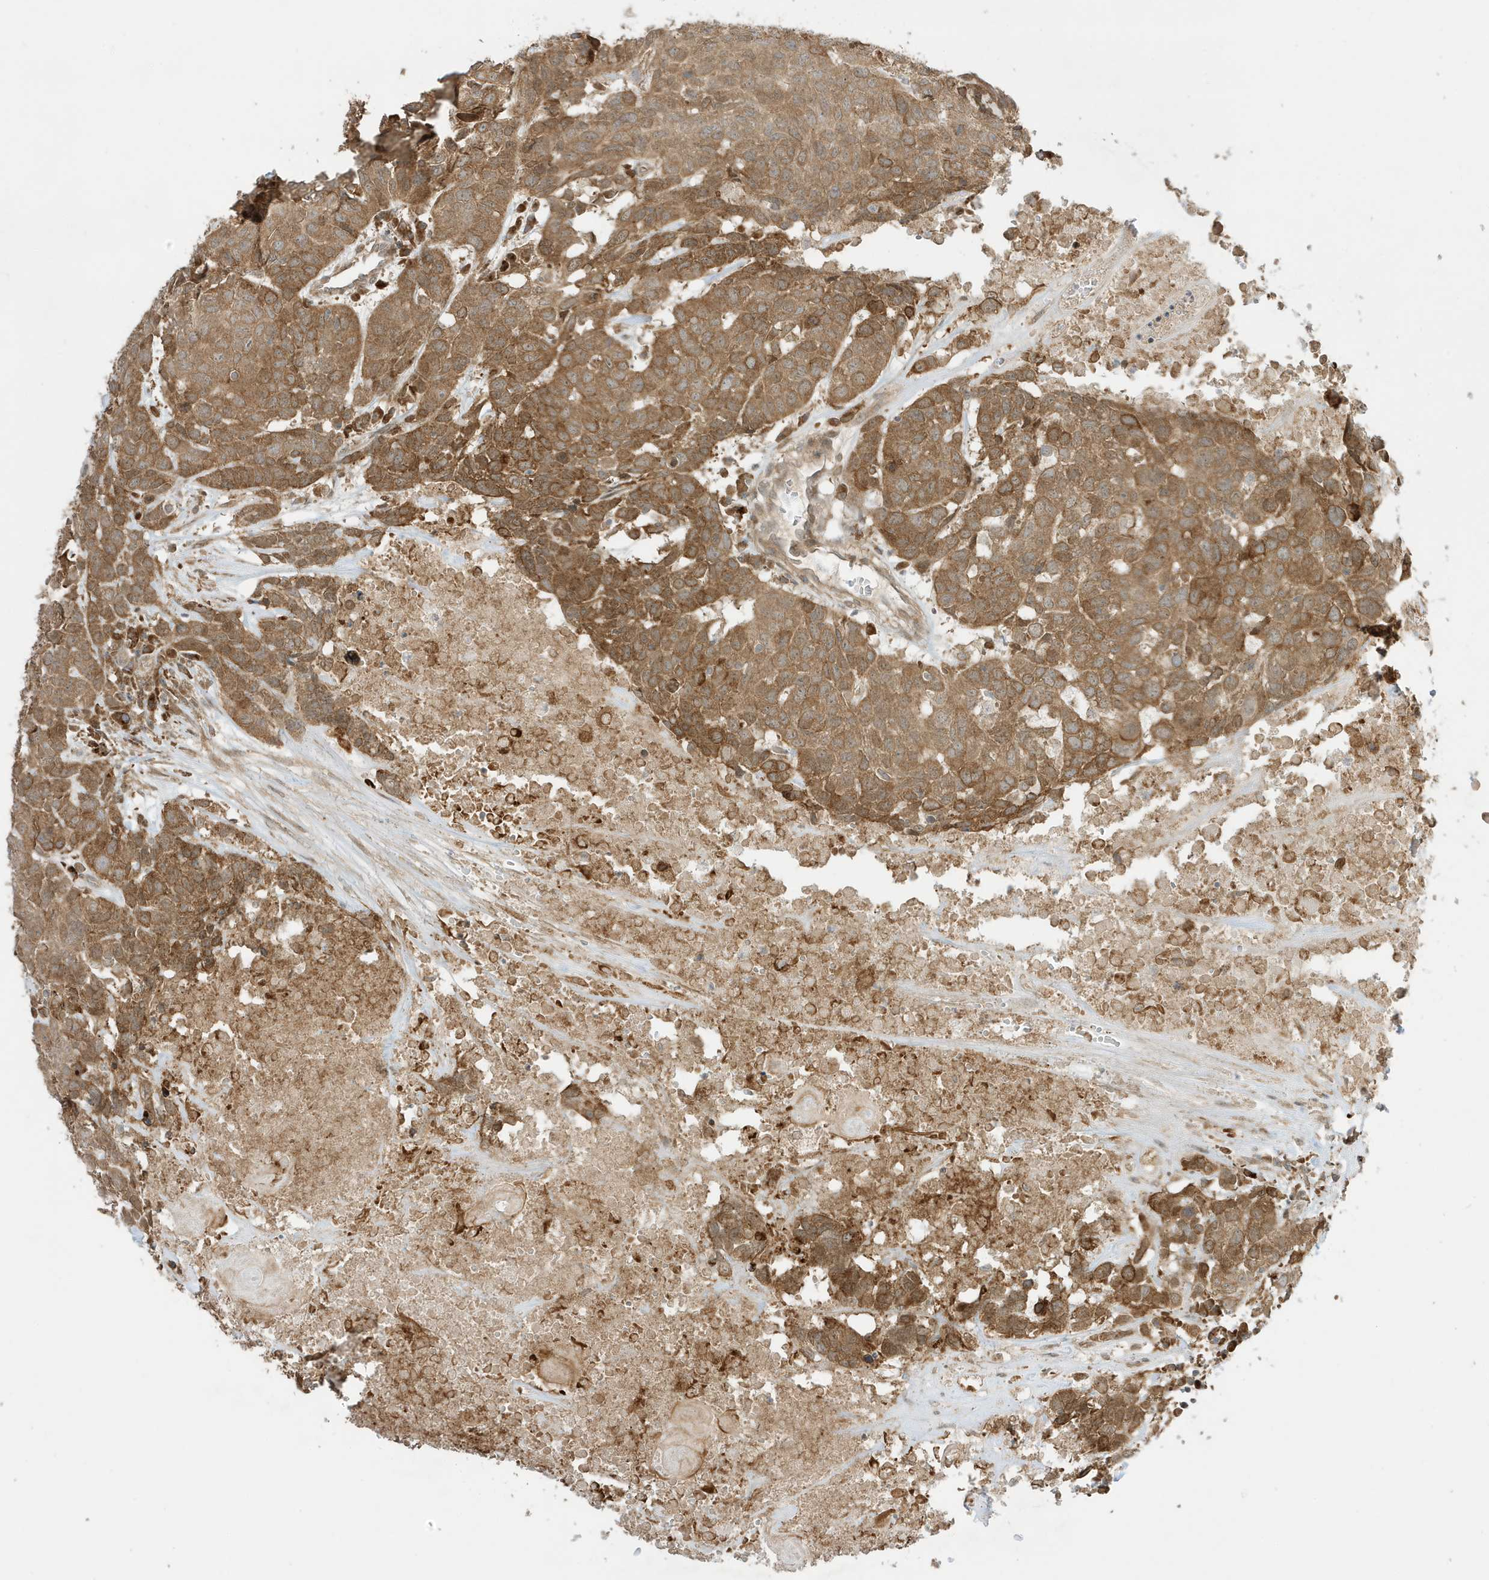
{"staining": {"intensity": "moderate", "quantity": ">75%", "location": "cytoplasmic/membranous"}, "tissue": "head and neck cancer", "cell_type": "Tumor cells", "image_type": "cancer", "snomed": [{"axis": "morphology", "description": "Squamous cell carcinoma, NOS"}, {"axis": "topography", "description": "Head-Neck"}], "caption": "High-power microscopy captured an immunohistochemistry (IHC) image of head and neck cancer (squamous cell carcinoma), revealing moderate cytoplasmic/membranous expression in about >75% of tumor cells. The protein is shown in brown color, while the nuclei are stained blue.", "gene": "SCARF2", "patient": {"sex": "male", "age": 66}}